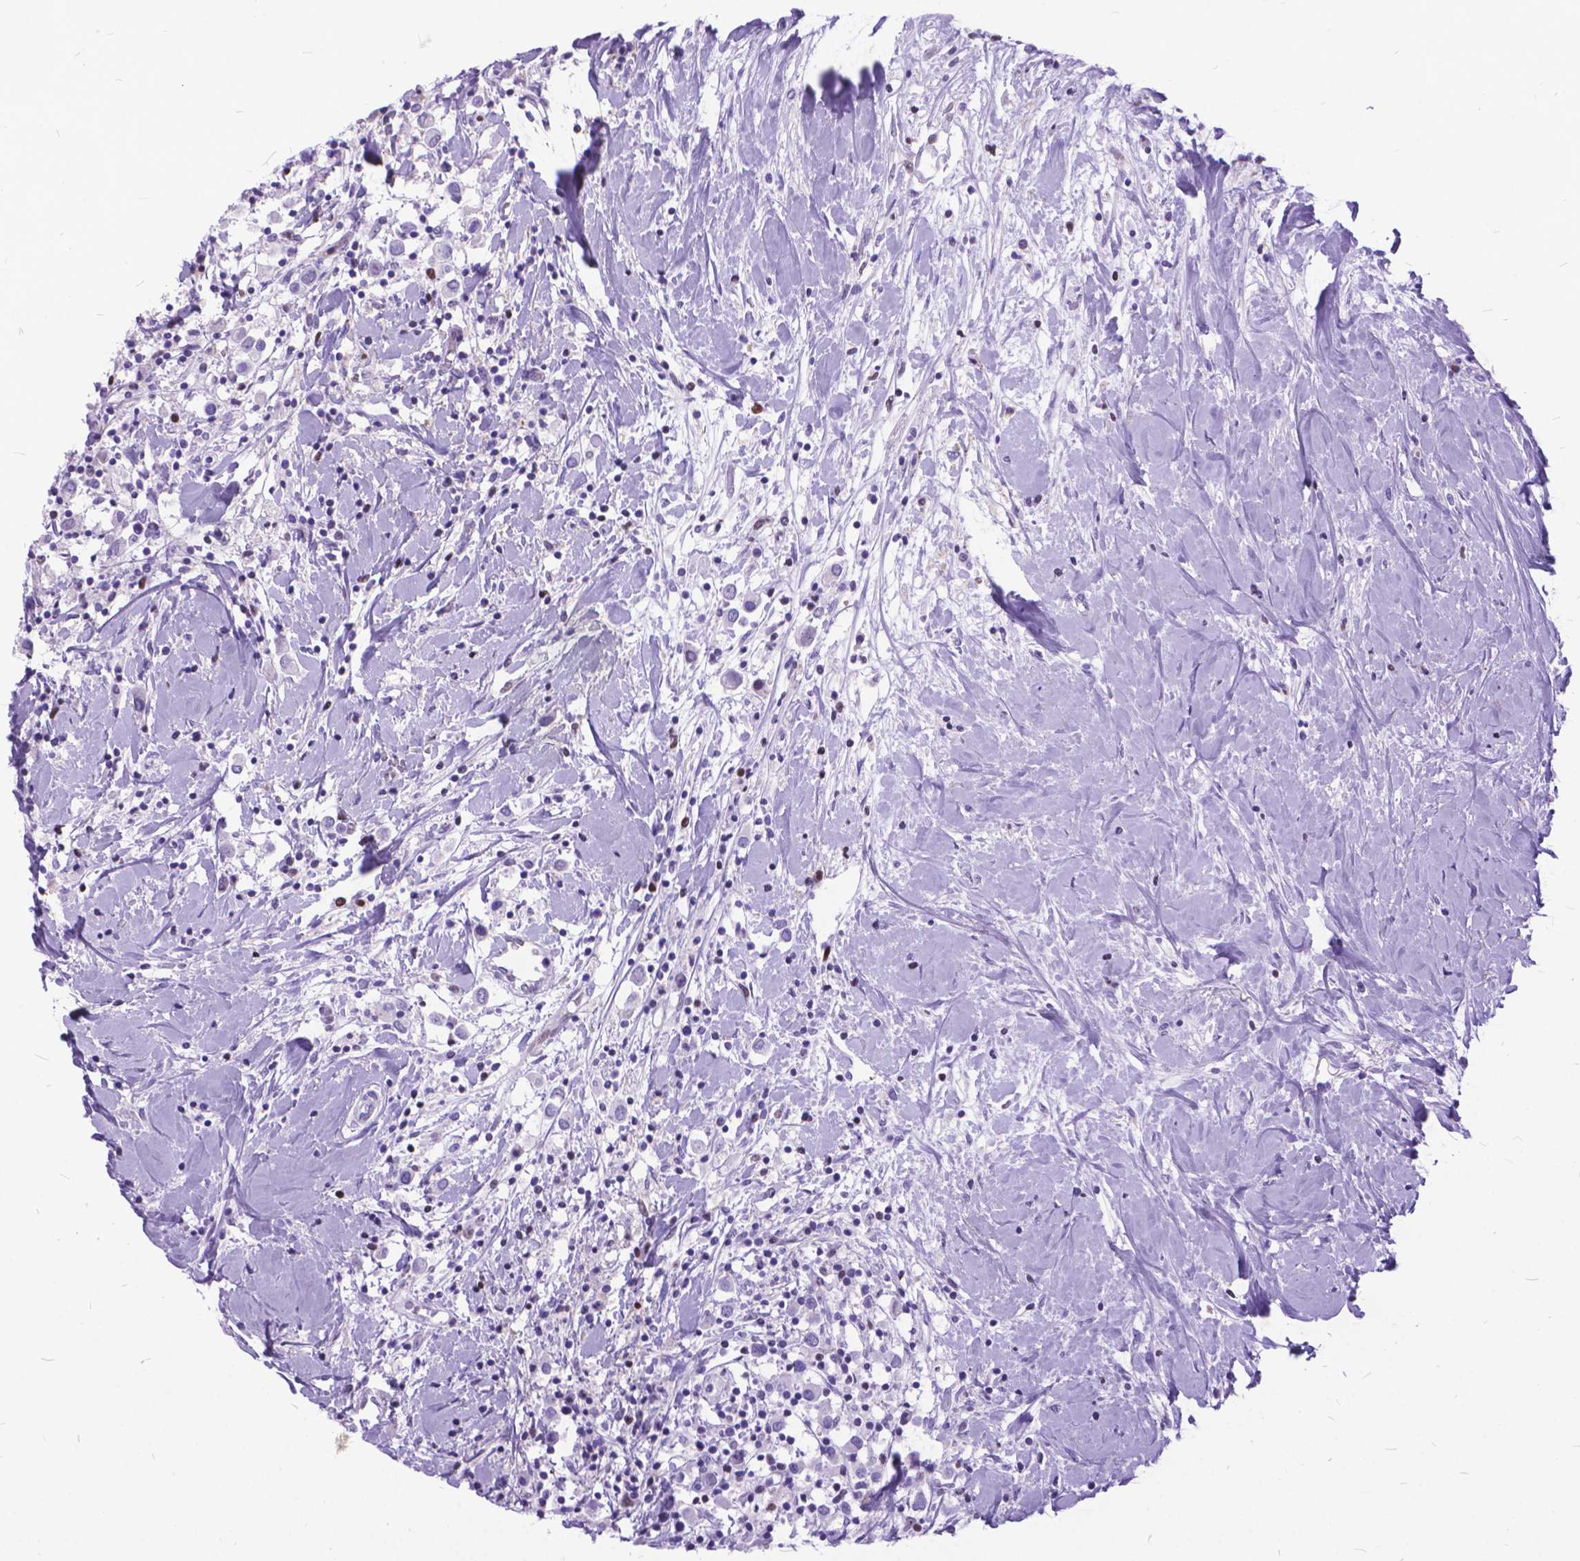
{"staining": {"intensity": "negative", "quantity": "none", "location": "none"}, "tissue": "breast cancer", "cell_type": "Tumor cells", "image_type": "cancer", "snomed": [{"axis": "morphology", "description": "Duct carcinoma"}, {"axis": "topography", "description": "Breast"}], "caption": "Human breast infiltrating ductal carcinoma stained for a protein using immunohistochemistry displays no staining in tumor cells.", "gene": "POLE4", "patient": {"sex": "female", "age": 61}}